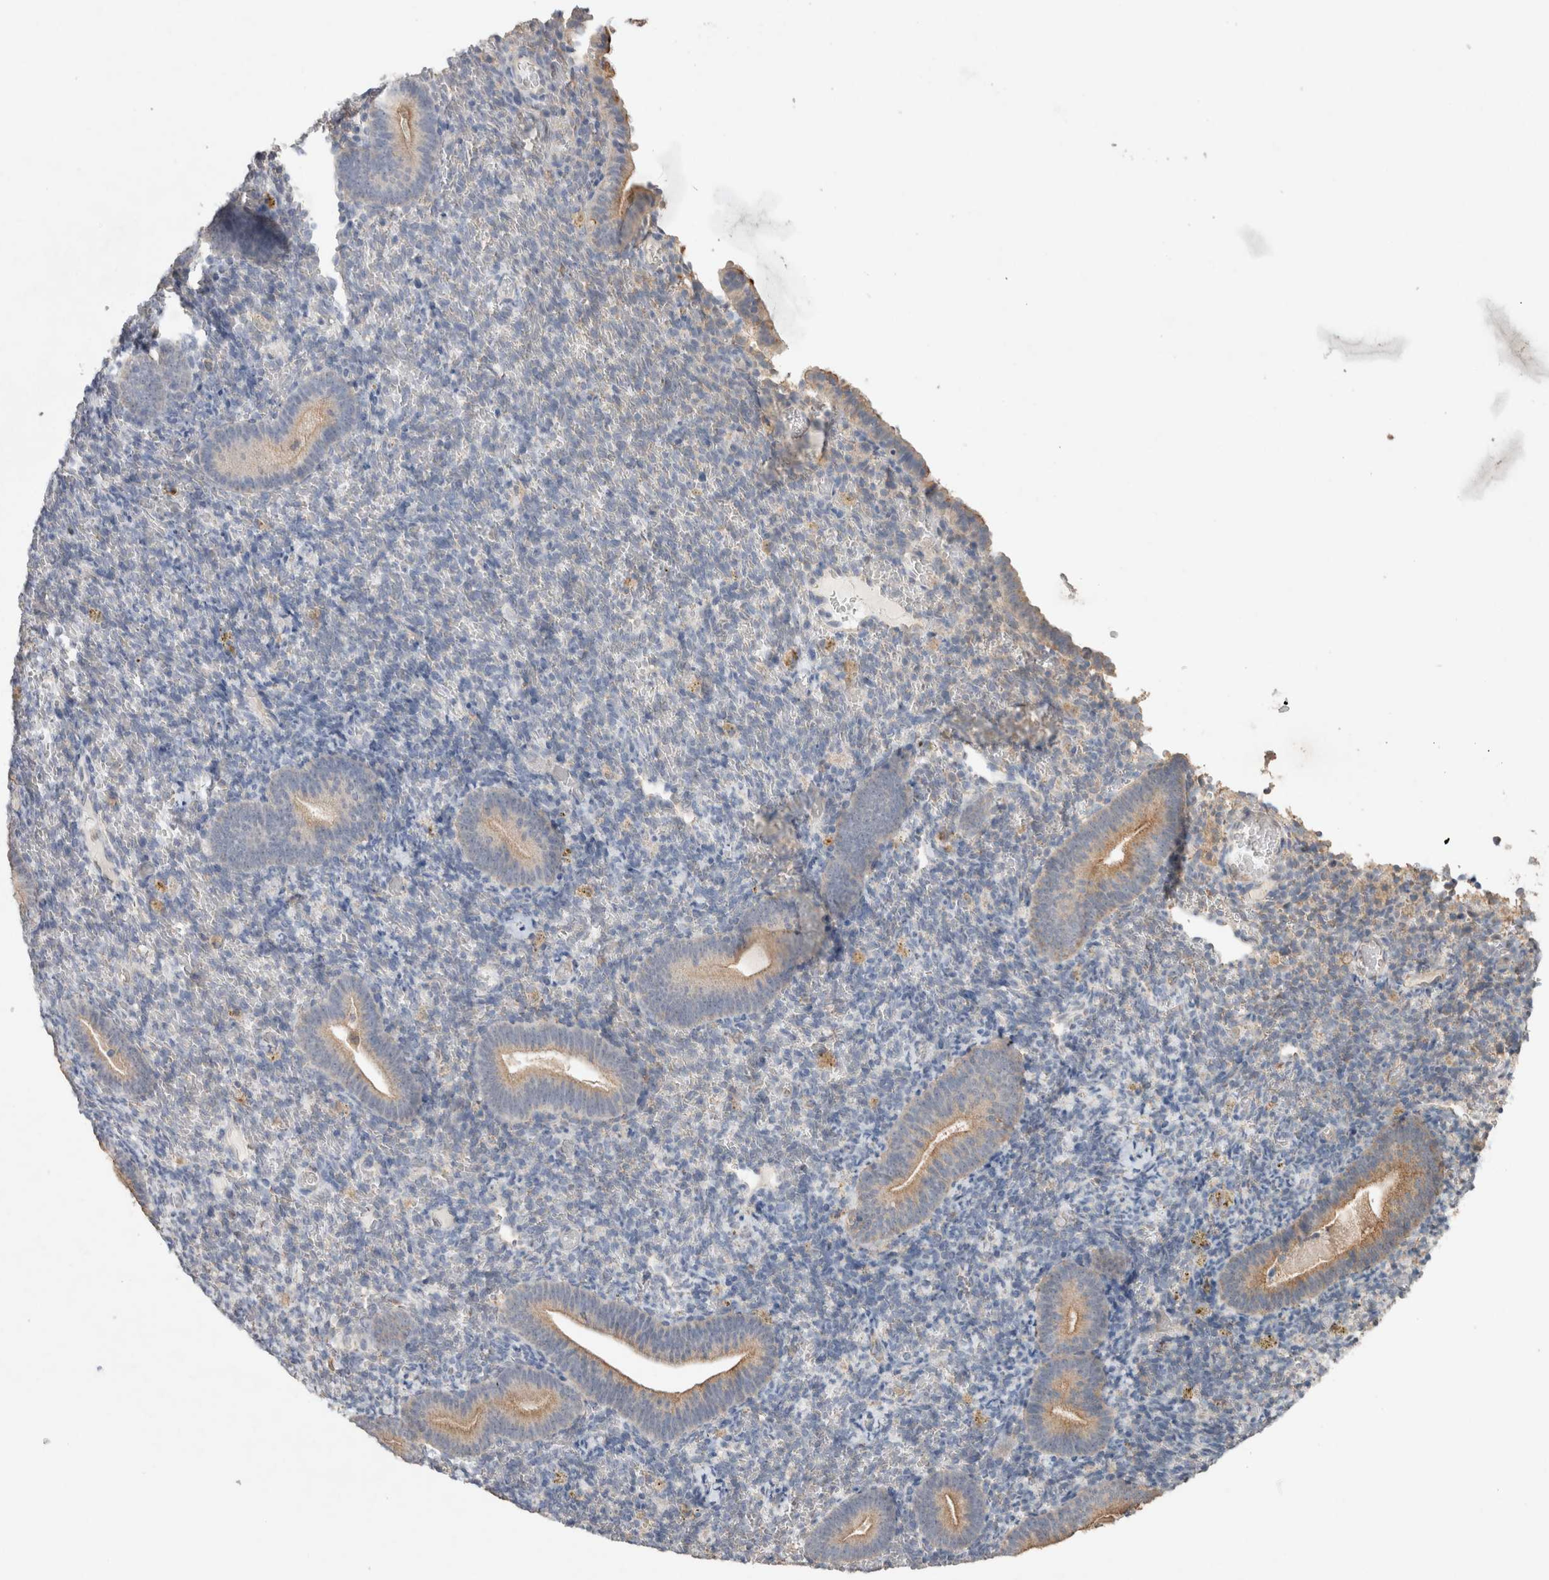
{"staining": {"intensity": "weak", "quantity": "<25%", "location": "cytoplasmic/membranous"}, "tissue": "endometrium", "cell_type": "Cells in endometrial stroma", "image_type": "normal", "snomed": [{"axis": "morphology", "description": "Normal tissue, NOS"}, {"axis": "topography", "description": "Endometrium"}], "caption": "IHC histopathology image of unremarkable endometrium: endometrium stained with DAB reveals no significant protein expression in cells in endometrial stroma.", "gene": "RAB14", "patient": {"sex": "female", "age": 51}}